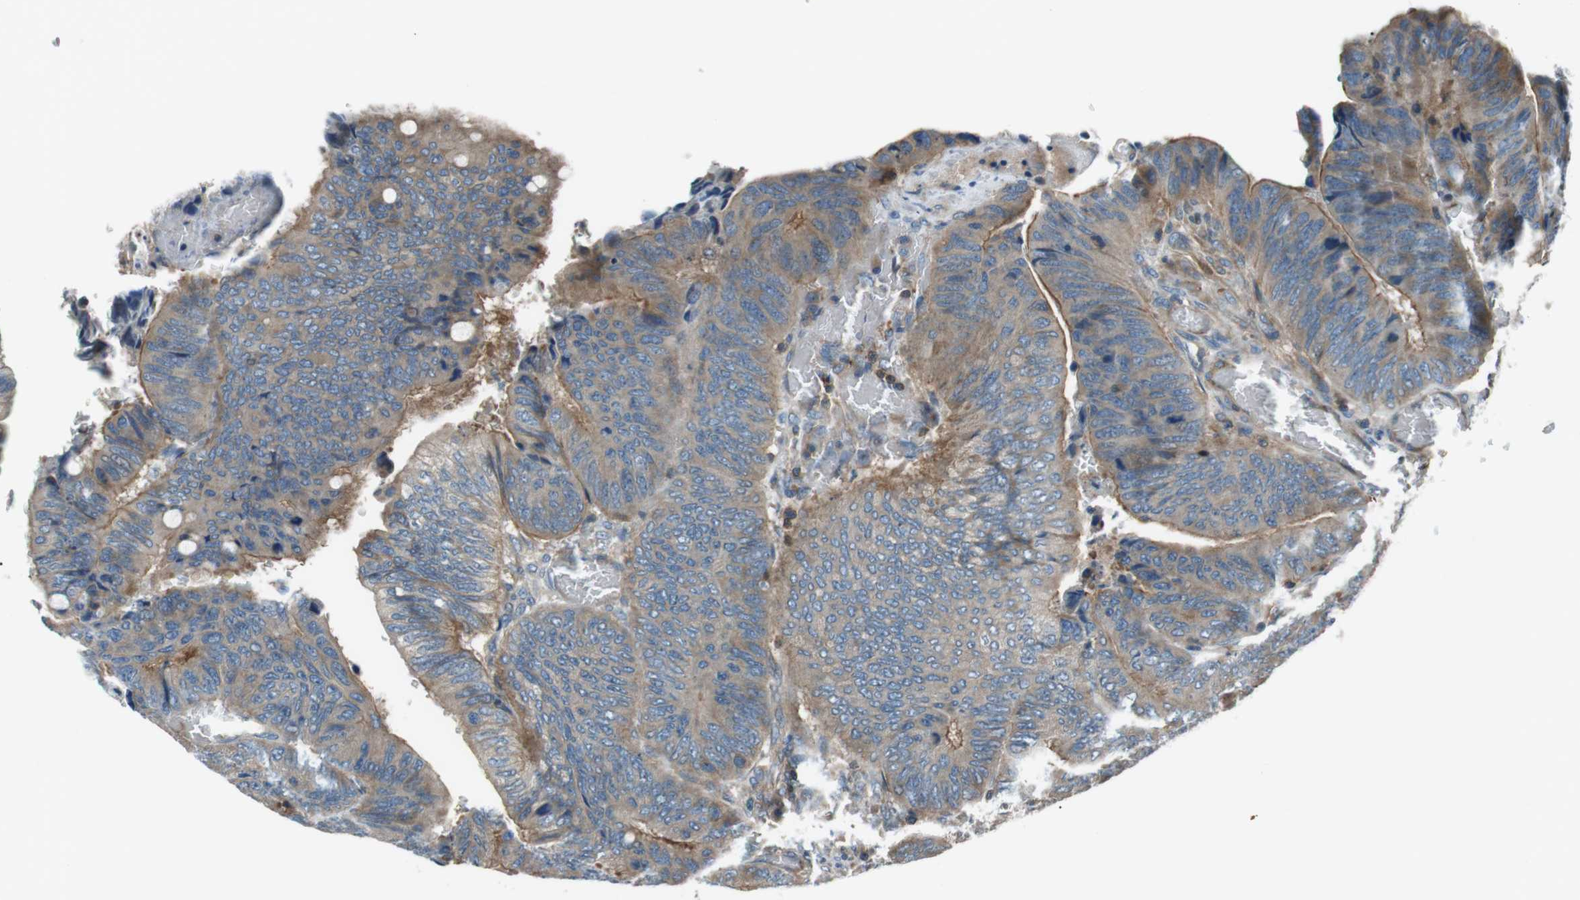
{"staining": {"intensity": "moderate", "quantity": "<25%", "location": "cytoplasmic/membranous"}, "tissue": "colorectal cancer", "cell_type": "Tumor cells", "image_type": "cancer", "snomed": [{"axis": "morphology", "description": "Normal tissue, NOS"}, {"axis": "morphology", "description": "Adenocarcinoma, NOS"}, {"axis": "topography", "description": "Rectum"}, {"axis": "topography", "description": "Peripheral nerve tissue"}], "caption": "Brown immunohistochemical staining in colorectal adenocarcinoma shows moderate cytoplasmic/membranous staining in approximately <25% of tumor cells. (DAB (3,3'-diaminobenzidine) = brown stain, brightfield microscopy at high magnification).", "gene": "GPR161", "patient": {"sex": "male", "age": 92}}